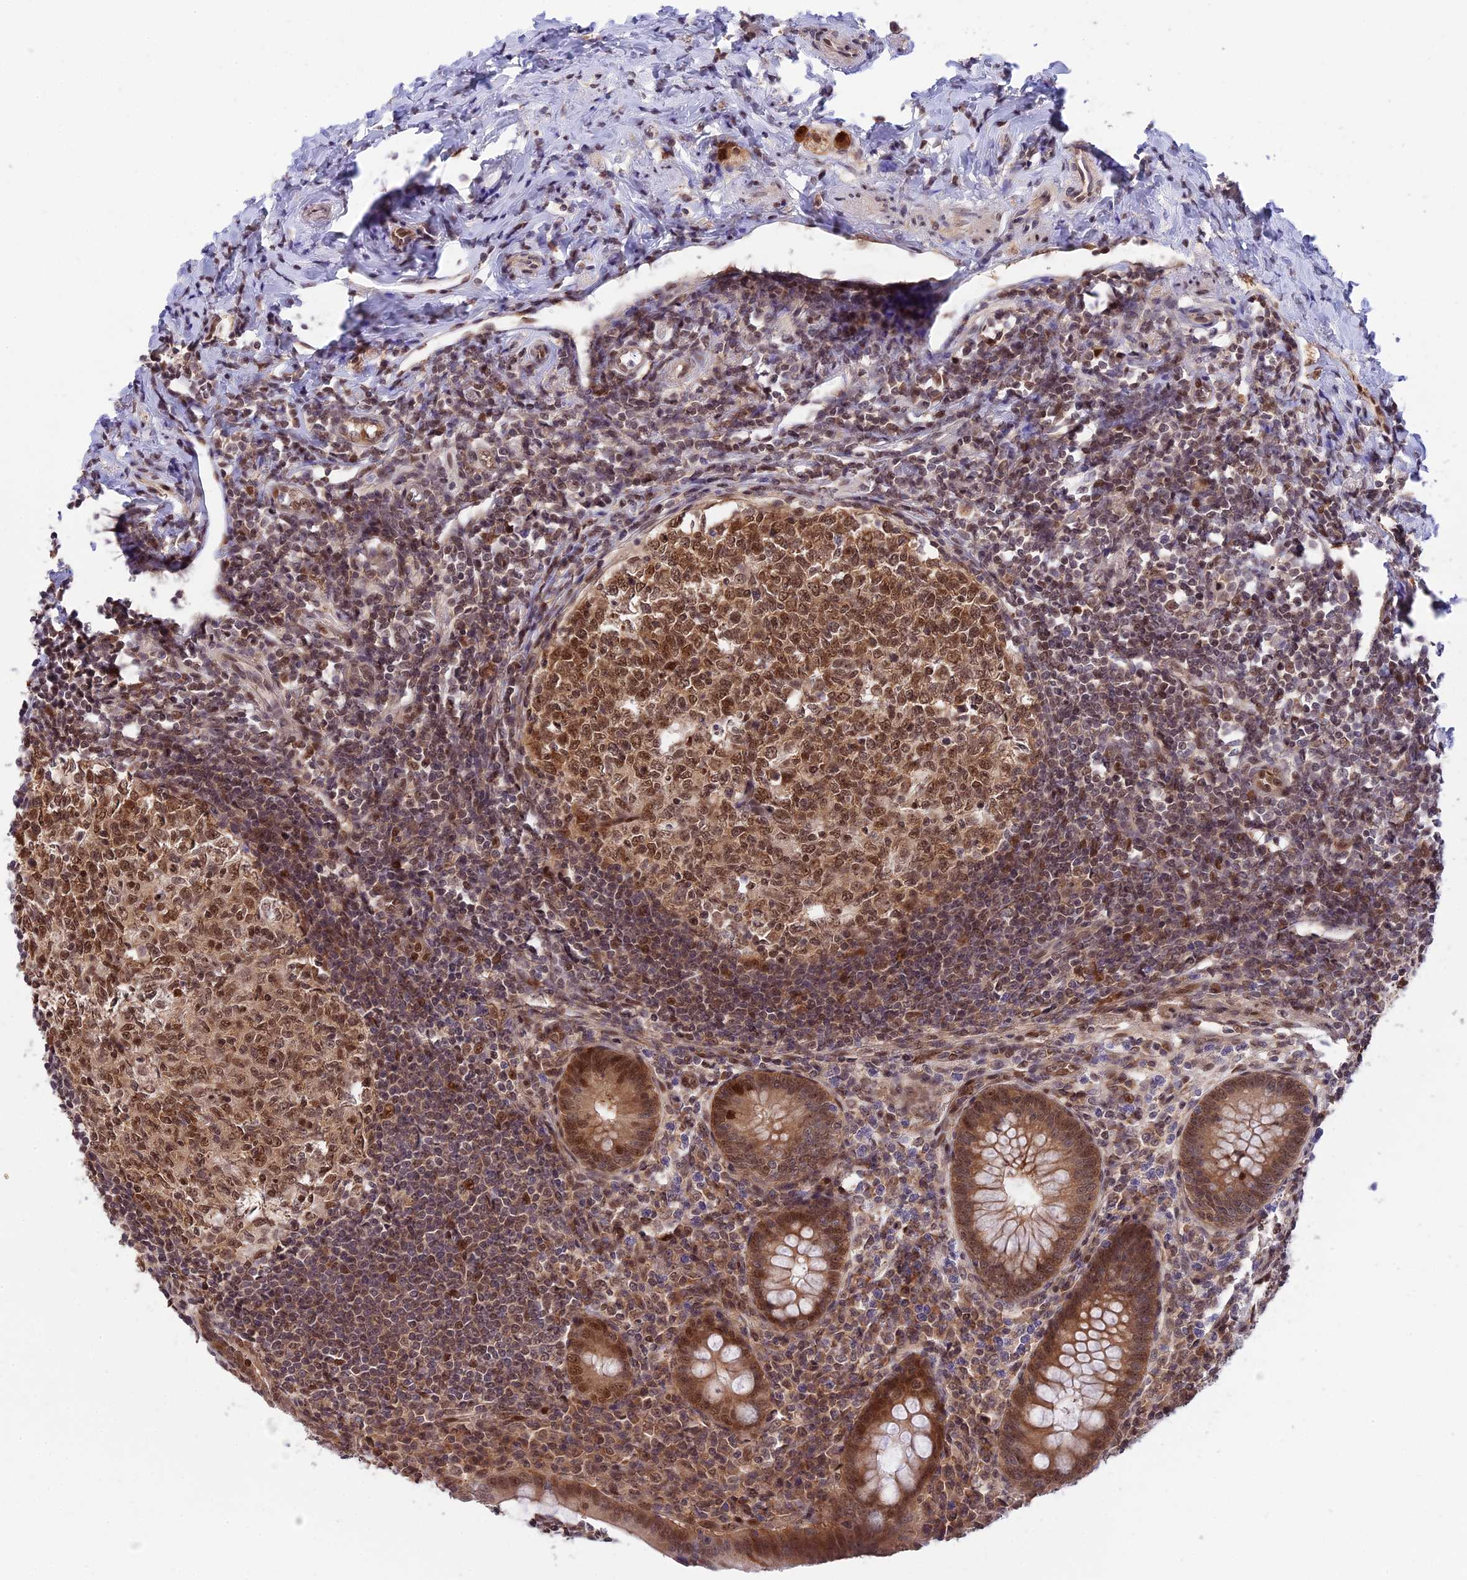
{"staining": {"intensity": "moderate", "quantity": ">75%", "location": "cytoplasmic/membranous,nuclear"}, "tissue": "appendix", "cell_type": "Glandular cells", "image_type": "normal", "snomed": [{"axis": "morphology", "description": "Normal tissue, NOS"}, {"axis": "topography", "description": "Appendix"}], "caption": "Appendix was stained to show a protein in brown. There is medium levels of moderate cytoplasmic/membranous,nuclear positivity in about >75% of glandular cells. The protein is shown in brown color, while the nuclei are stained blue.", "gene": "ZNF428", "patient": {"sex": "female", "age": 33}}